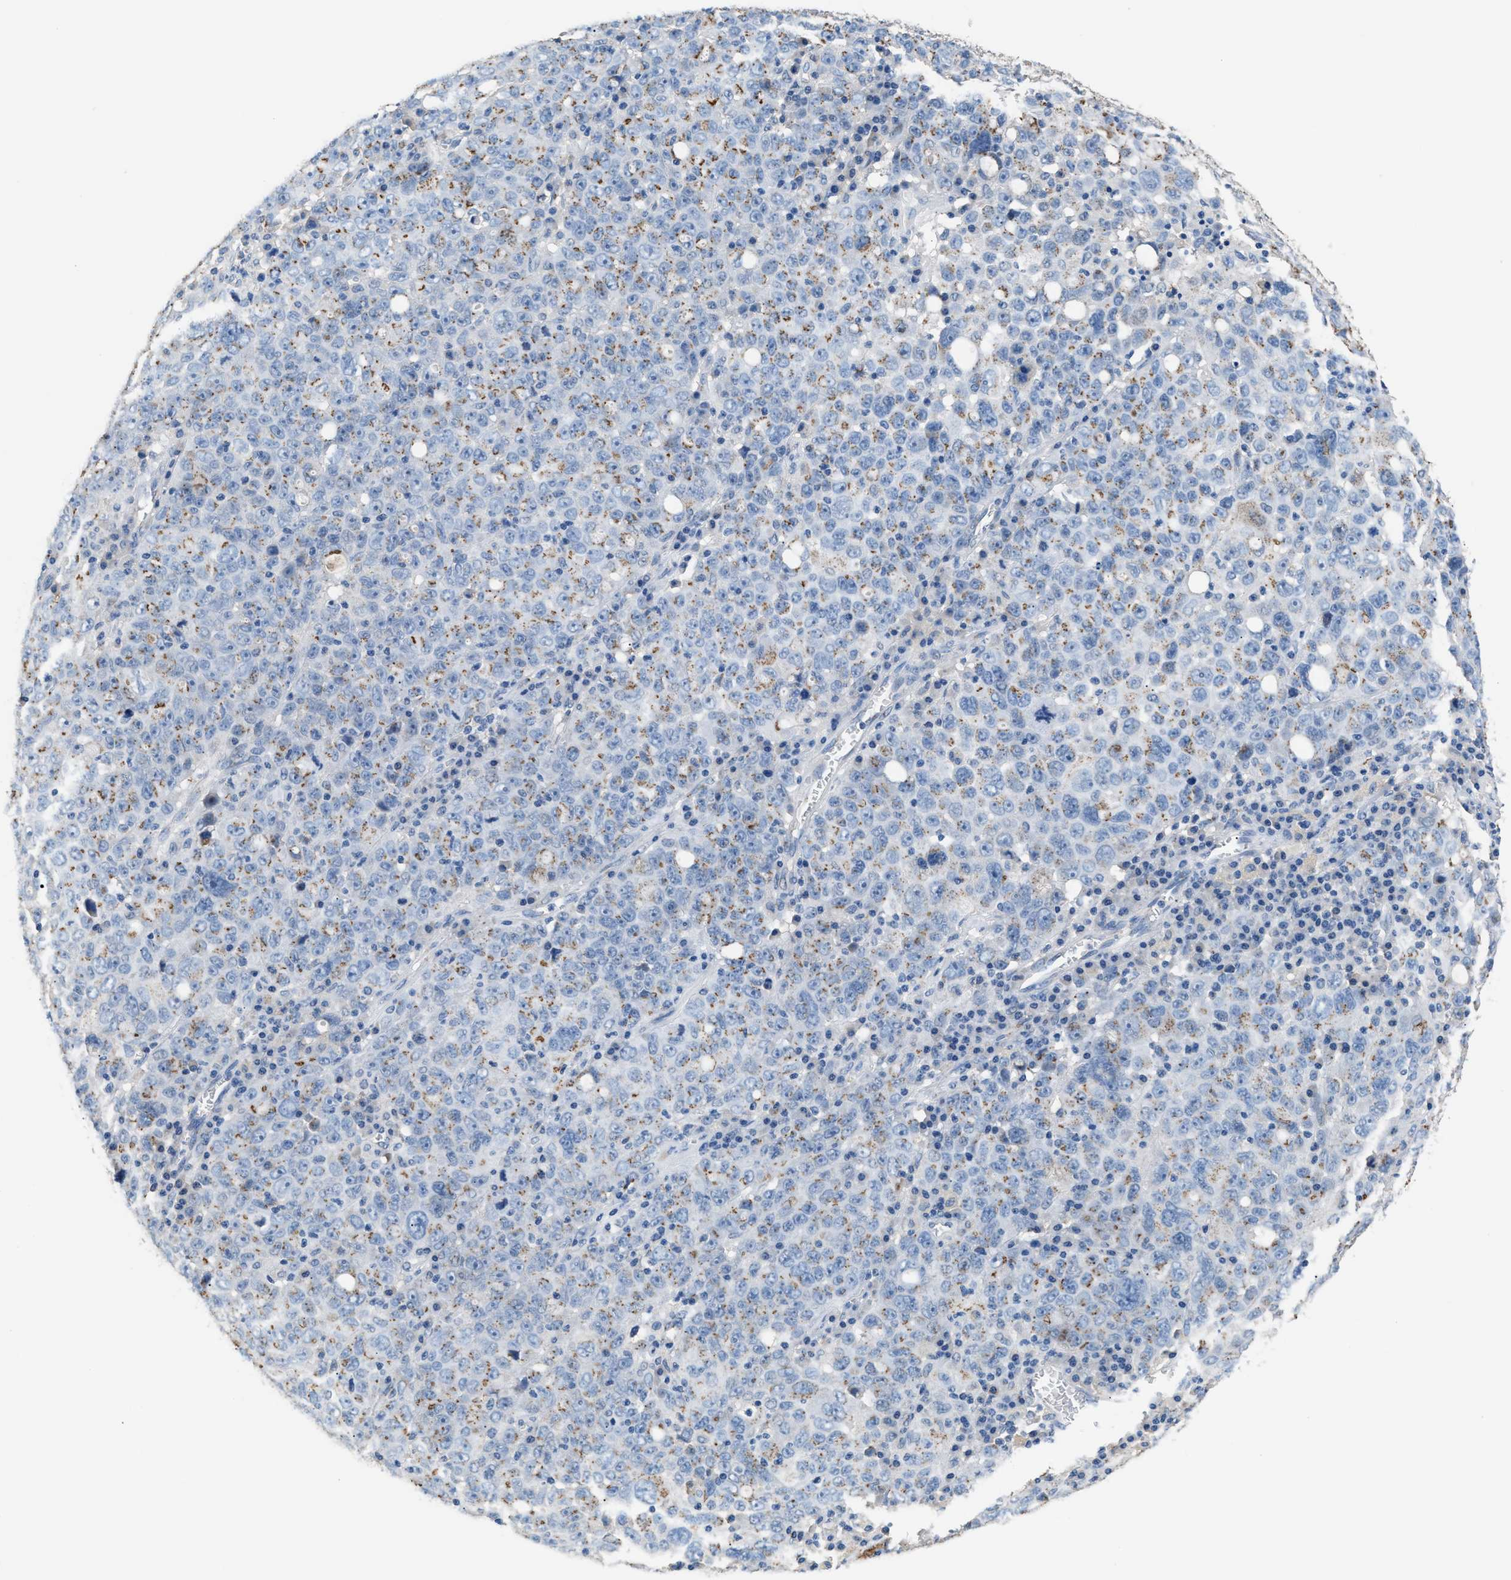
{"staining": {"intensity": "weak", "quantity": "25%-75%", "location": "cytoplasmic/membranous"}, "tissue": "ovarian cancer", "cell_type": "Tumor cells", "image_type": "cancer", "snomed": [{"axis": "morphology", "description": "Carcinoma, endometroid"}, {"axis": "topography", "description": "Ovary"}], "caption": "This is an image of immunohistochemistry staining of ovarian cancer, which shows weak staining in the cytoplasmic/membranous of tumor cells.", "gene": "GOLM1", "patient": {"sex": "female", "age": 62}}